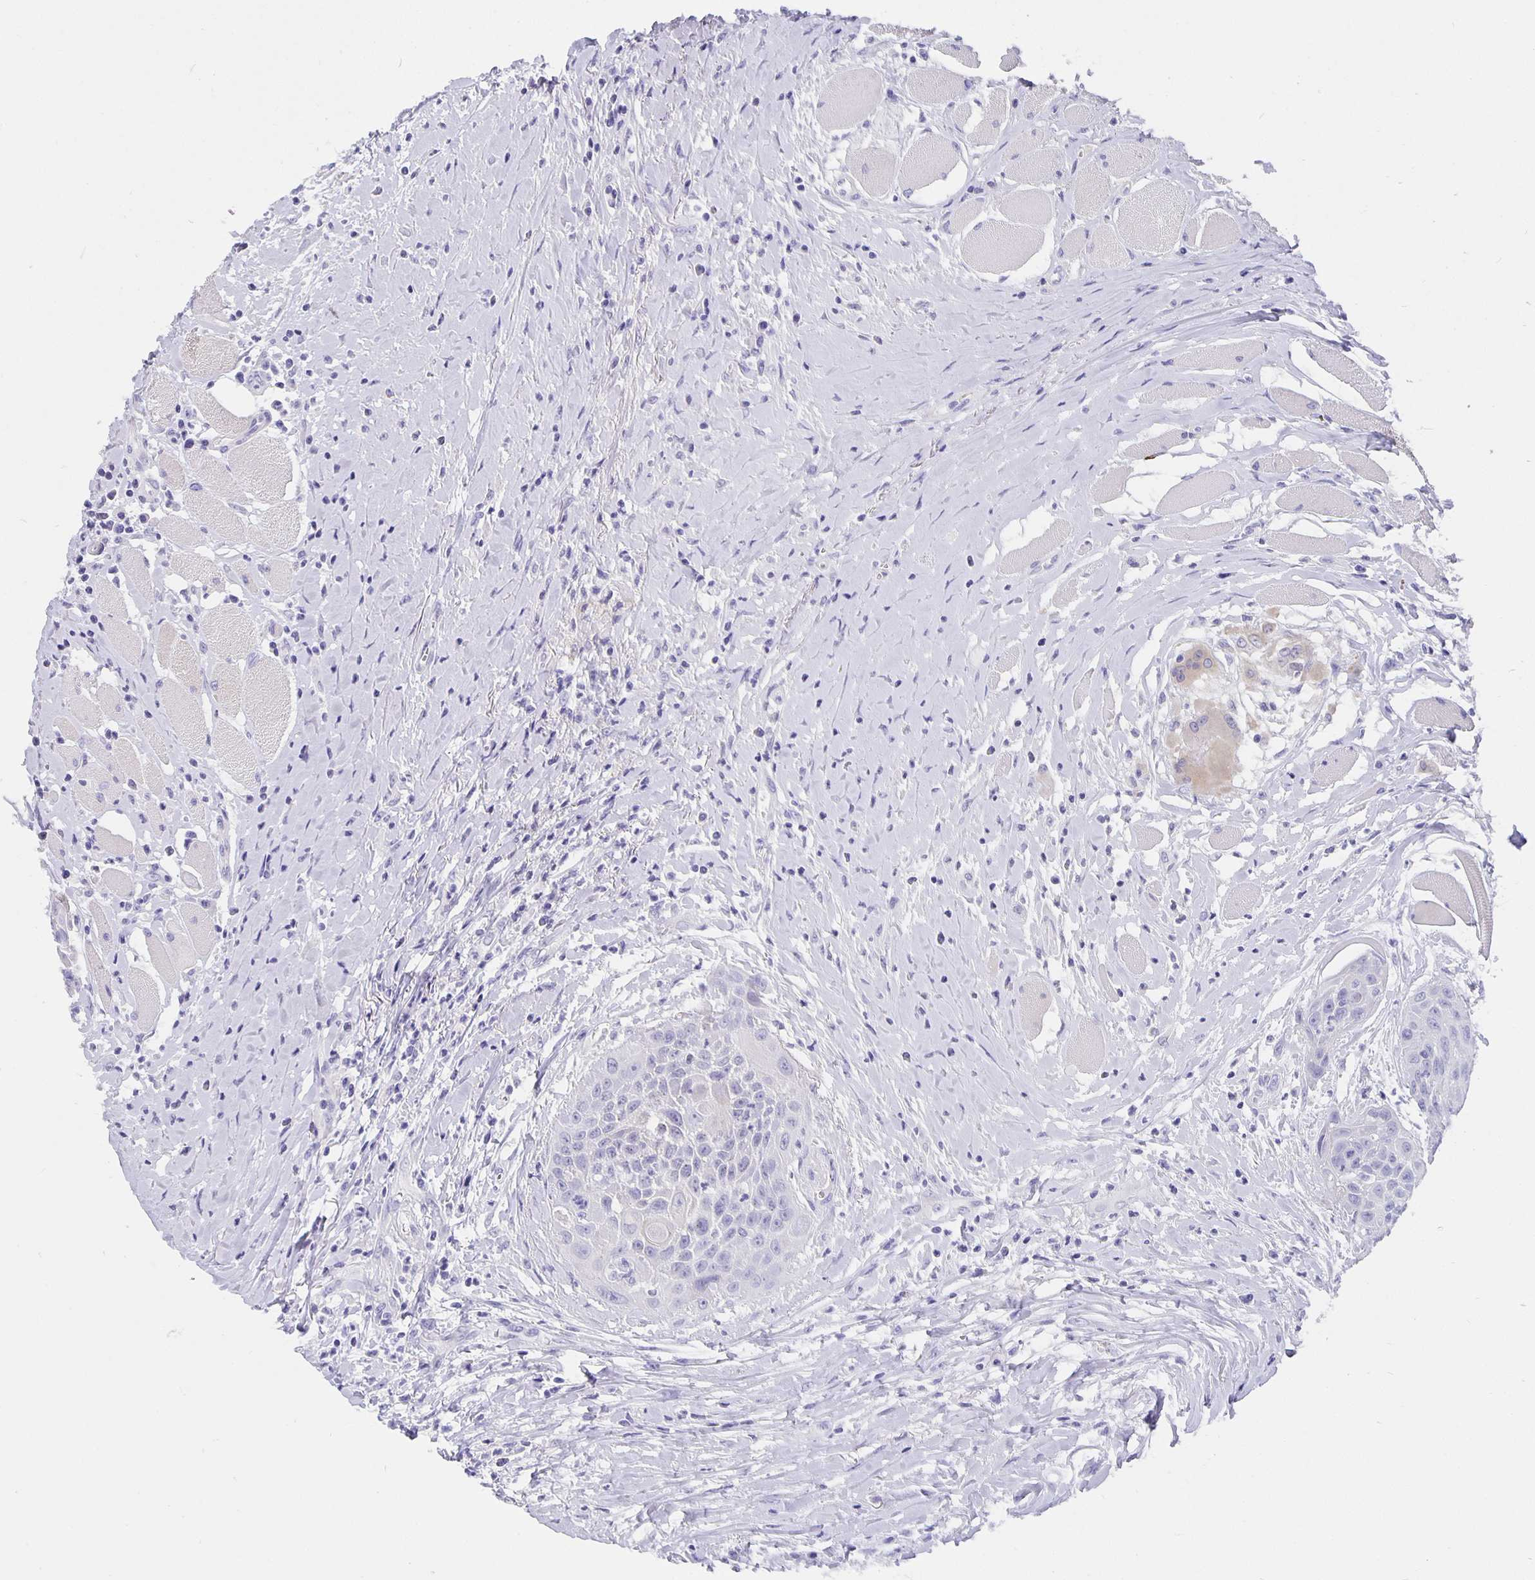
{"staining": {"intensity": "negative", "quantity": "none", "location": "none"}, "tissue": "head and neck cancer", "cell_type": "Tumor cells", "image_type": "cancer", "snomed": [{"axis": "morphology", "description": "Squamous cell carcinoma, NOS"}, {"axis": "topography", "description": "Head-Neck"}], "caption": "An image of head and neck cancer stained for a protein reveals no brown staining in tumor cells.", "gene": "CFAP74", "patient": {"sex": "female", "age": 73}}